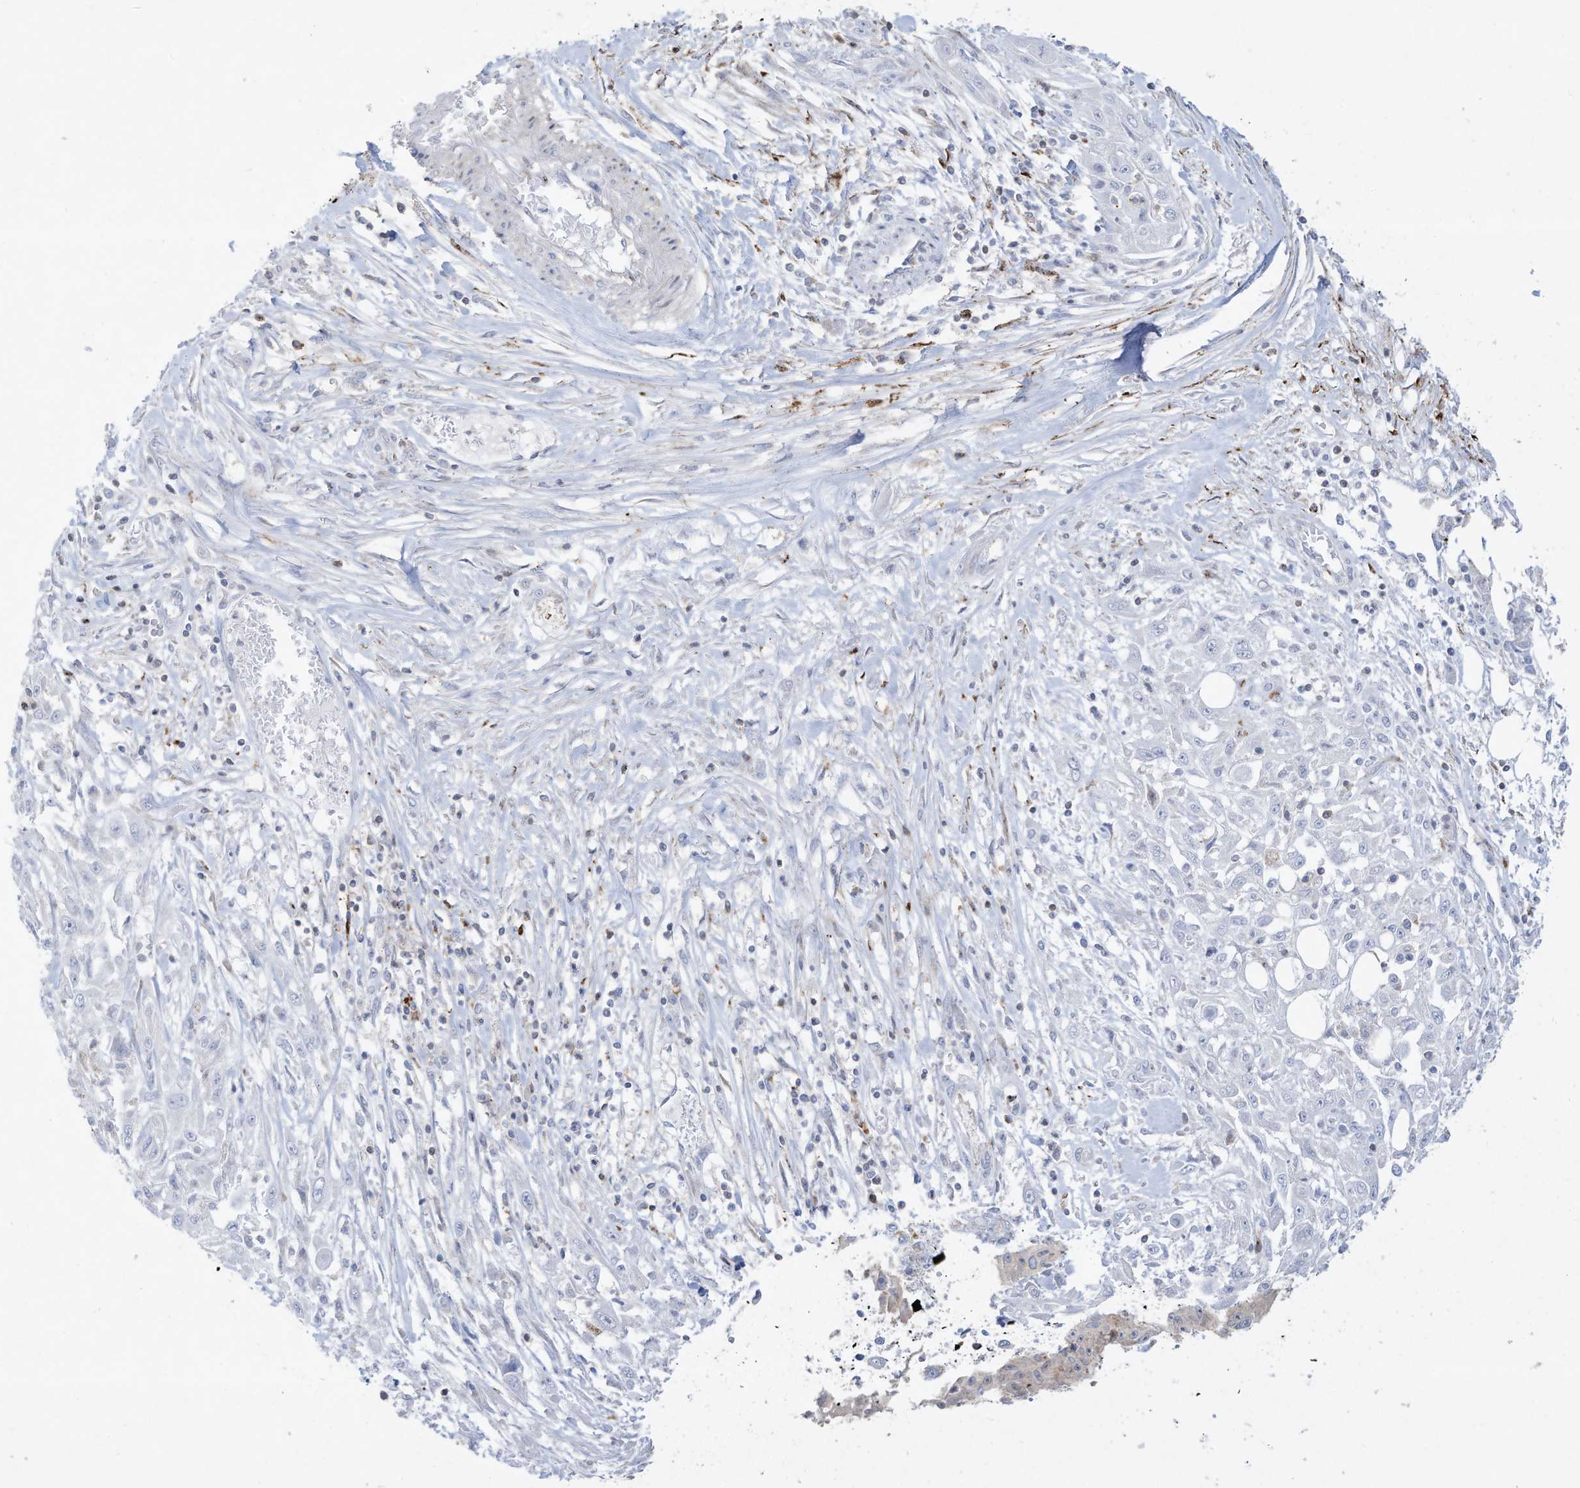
{"staining": {"intensity": "negative", "quantity": "none", "location": "none"}, "tissue": "skin cancer", "cell_type": "Tumor cells", "image_type": "cancer", "snomed": [{"axis": "morphology", "description": "Squamous cell carcinoma, NOS"}, {"axis": "morphology", "description": "Squamous cell carcinoma, metastatic, NOS"}, {"axis": "topography", "description": "Skin"}, {"axis": "topography", "description": "Lymph node"}], "caption": "Tumor cells show no significant positivity in skin cancer.", "gene": "THNSL2", "patient": {"sex": "male", "age": 75}}